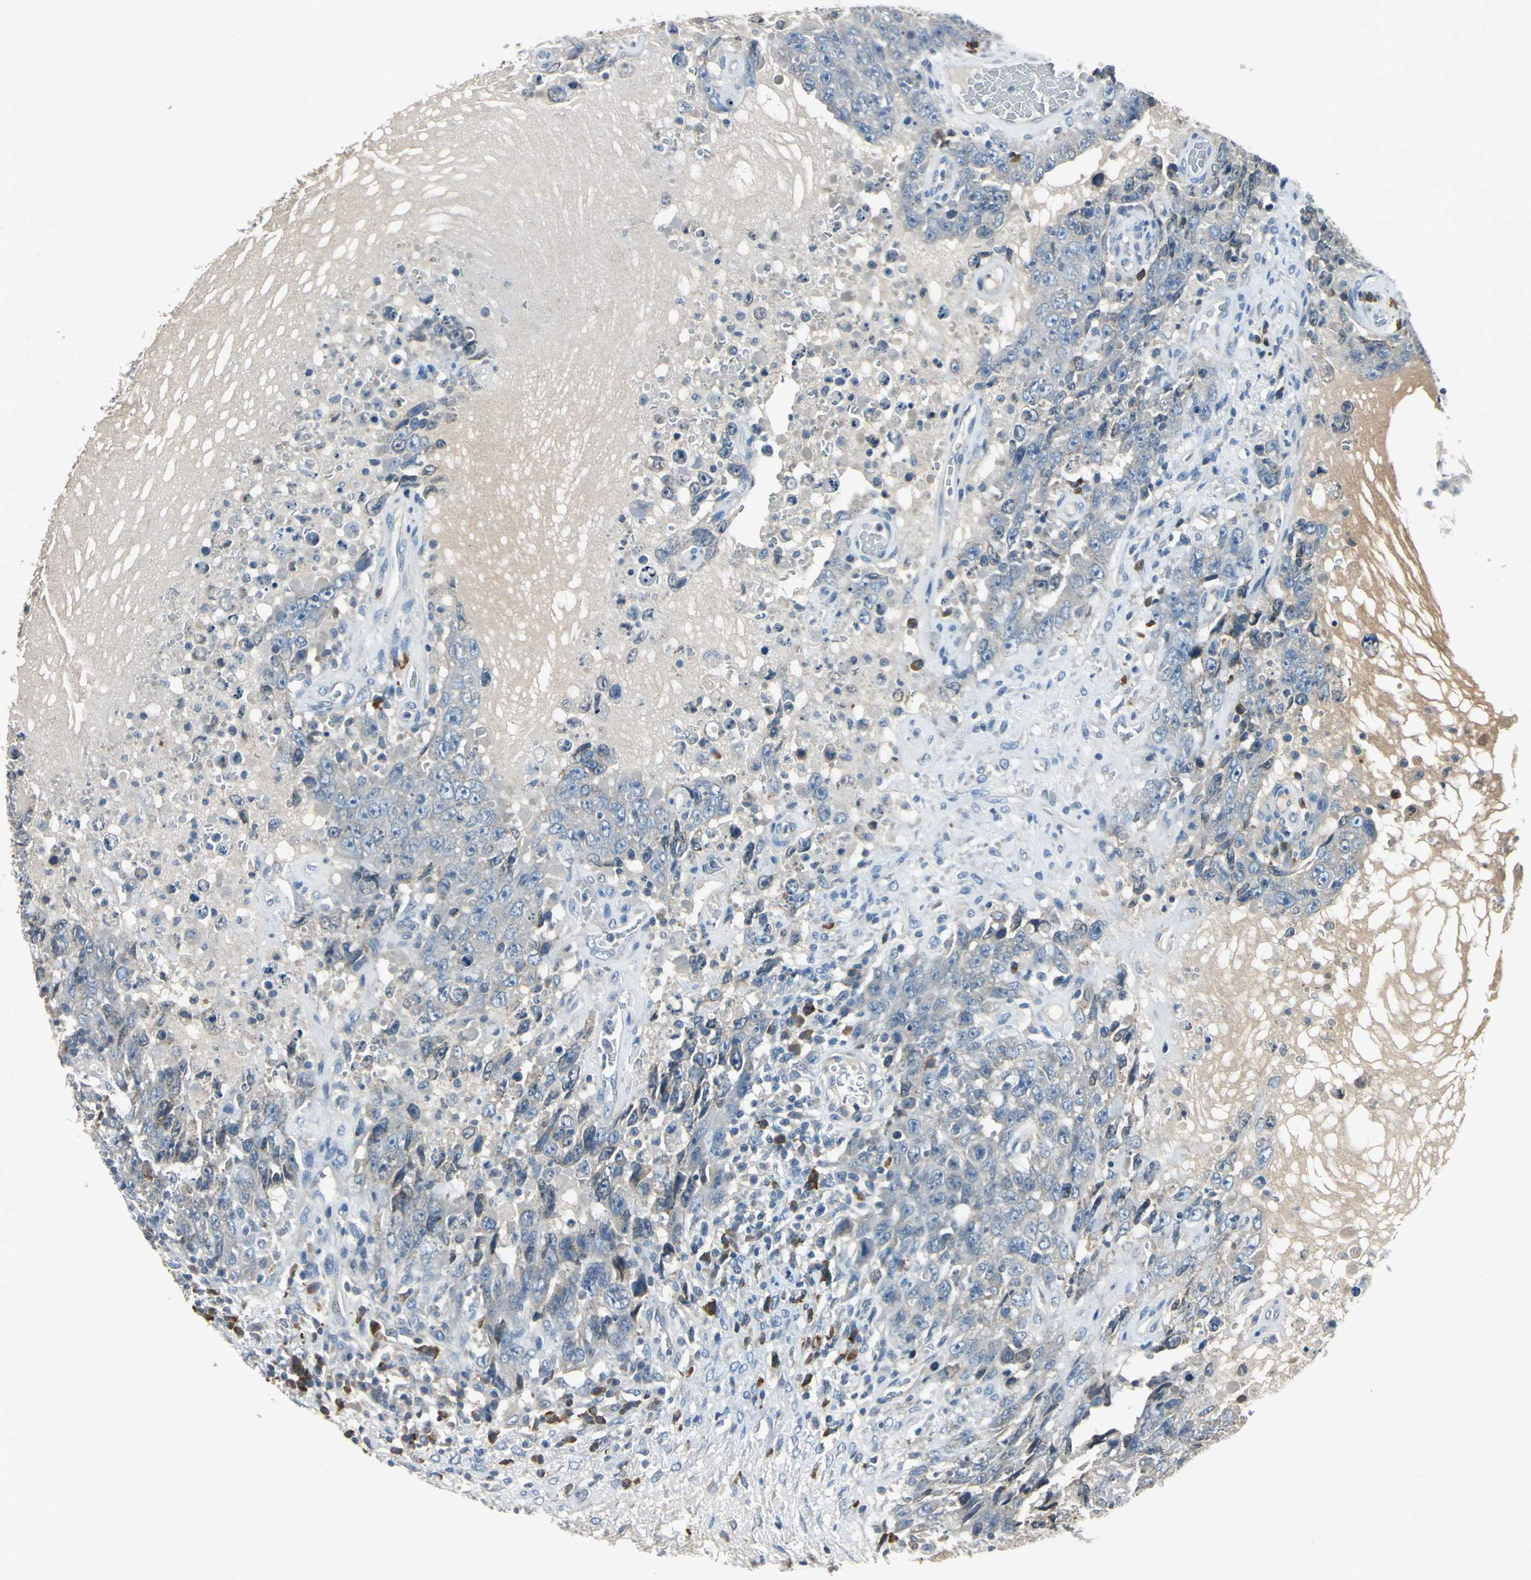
{"staining": {"intensity": "negative", "quantity": "none", "location": "none"}, "tissue": "testis cancer", "cell_type": "Tumor cells", "image_type": "cancer", "snomed": [{"axis": "morphology", "description": "Carcinoma, Embryonal, NOS"}, {"axis": "topography", "description": "Testis"}], "caption": "This is a histopathology image of immunohistochemistry (IHC) staining of testis cancer (embryonal carcinoma), which shows no positivity in tumor cells. (Immunohistochemistry (ihc), brightfield microscopy, high magnification).", "gene": "SLC2A13", "patient": {"sex": "male", "age": 26}}